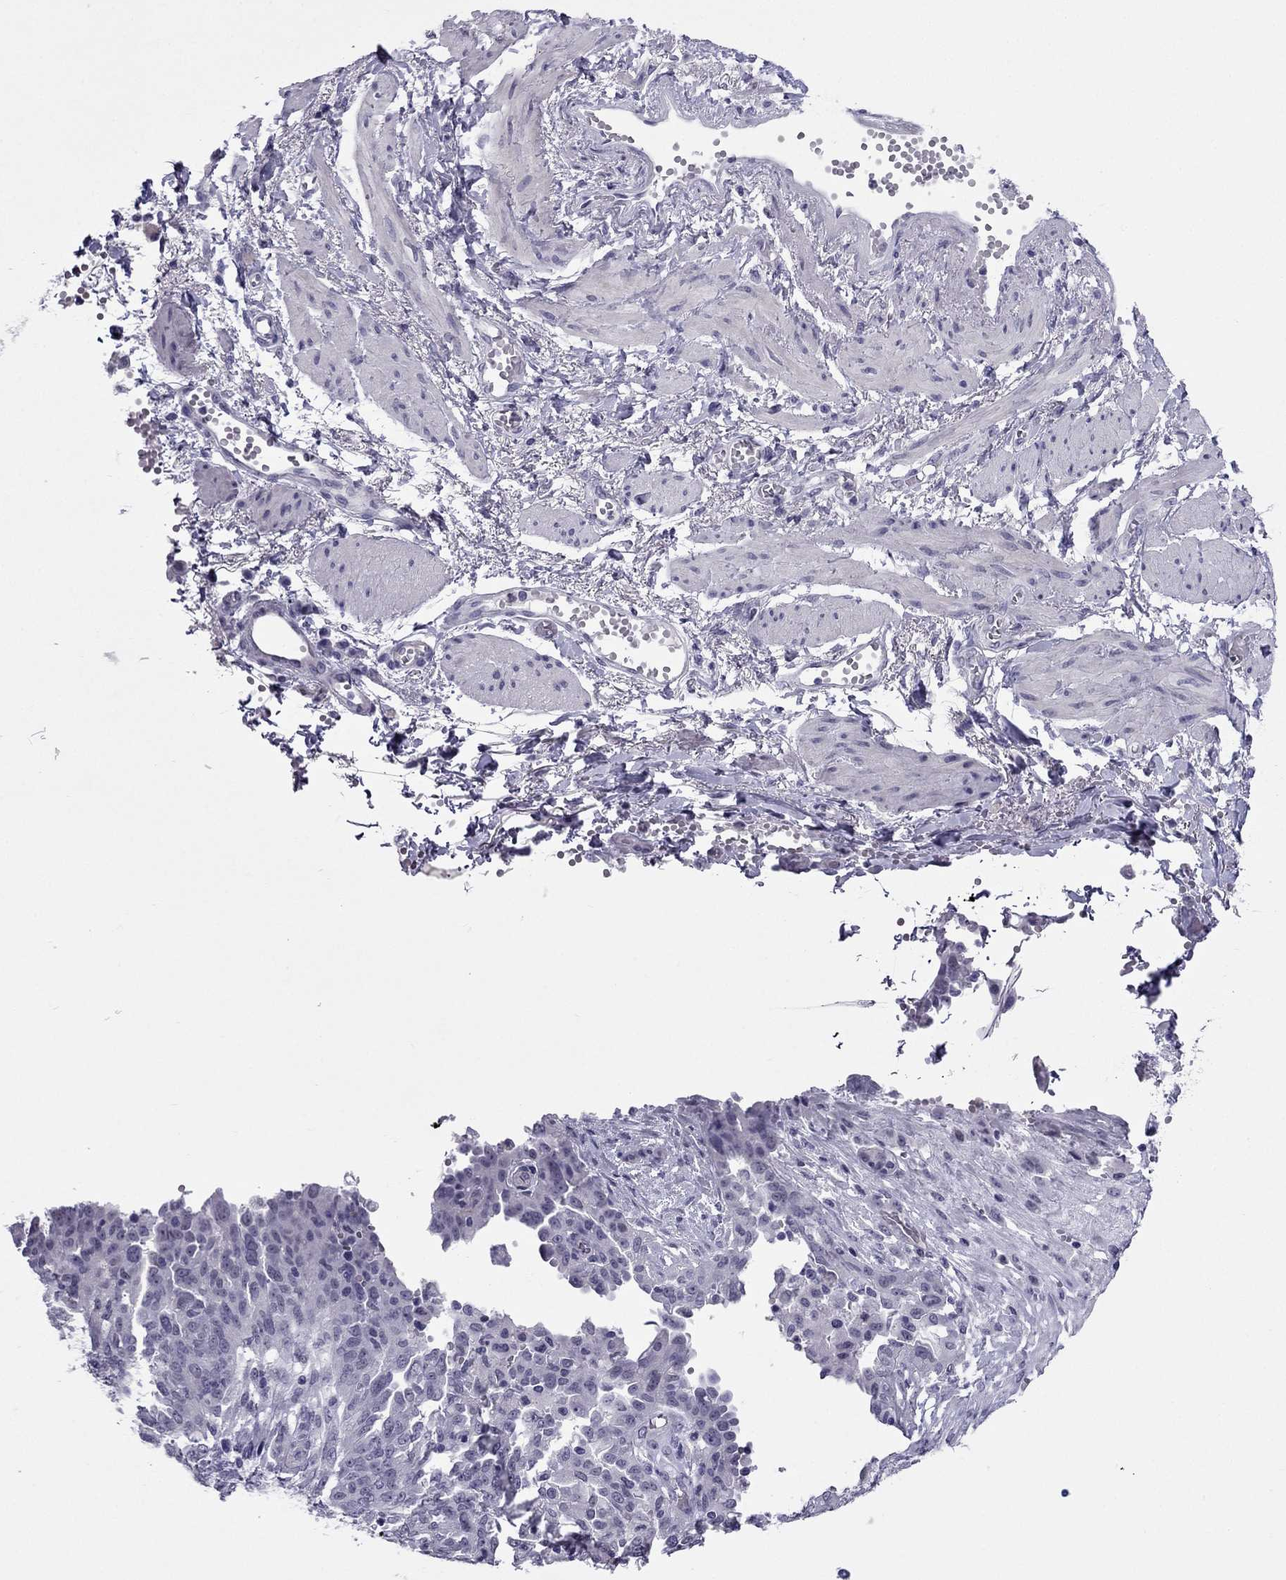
{"staining": {"intensity": "negative", "quantity": "none", "location": "none"}, "tissue": "ovarian cancer", "cell_type": "Tumor cells", "image_type": "cancer", "snomed": [{"axis": "morphology", "description": "Cystadenocarcinoma, serous, NOS"}, {"axis": "topography", "description": "Ovary"}], "caption": "Ovarian cancer (serous cystadenocarcinoma) was stained to show a protein in brown. There is no significant expression in tumor cells.", "gene": "CROCC2", "patient": {"sex": "female", "age": 67}}